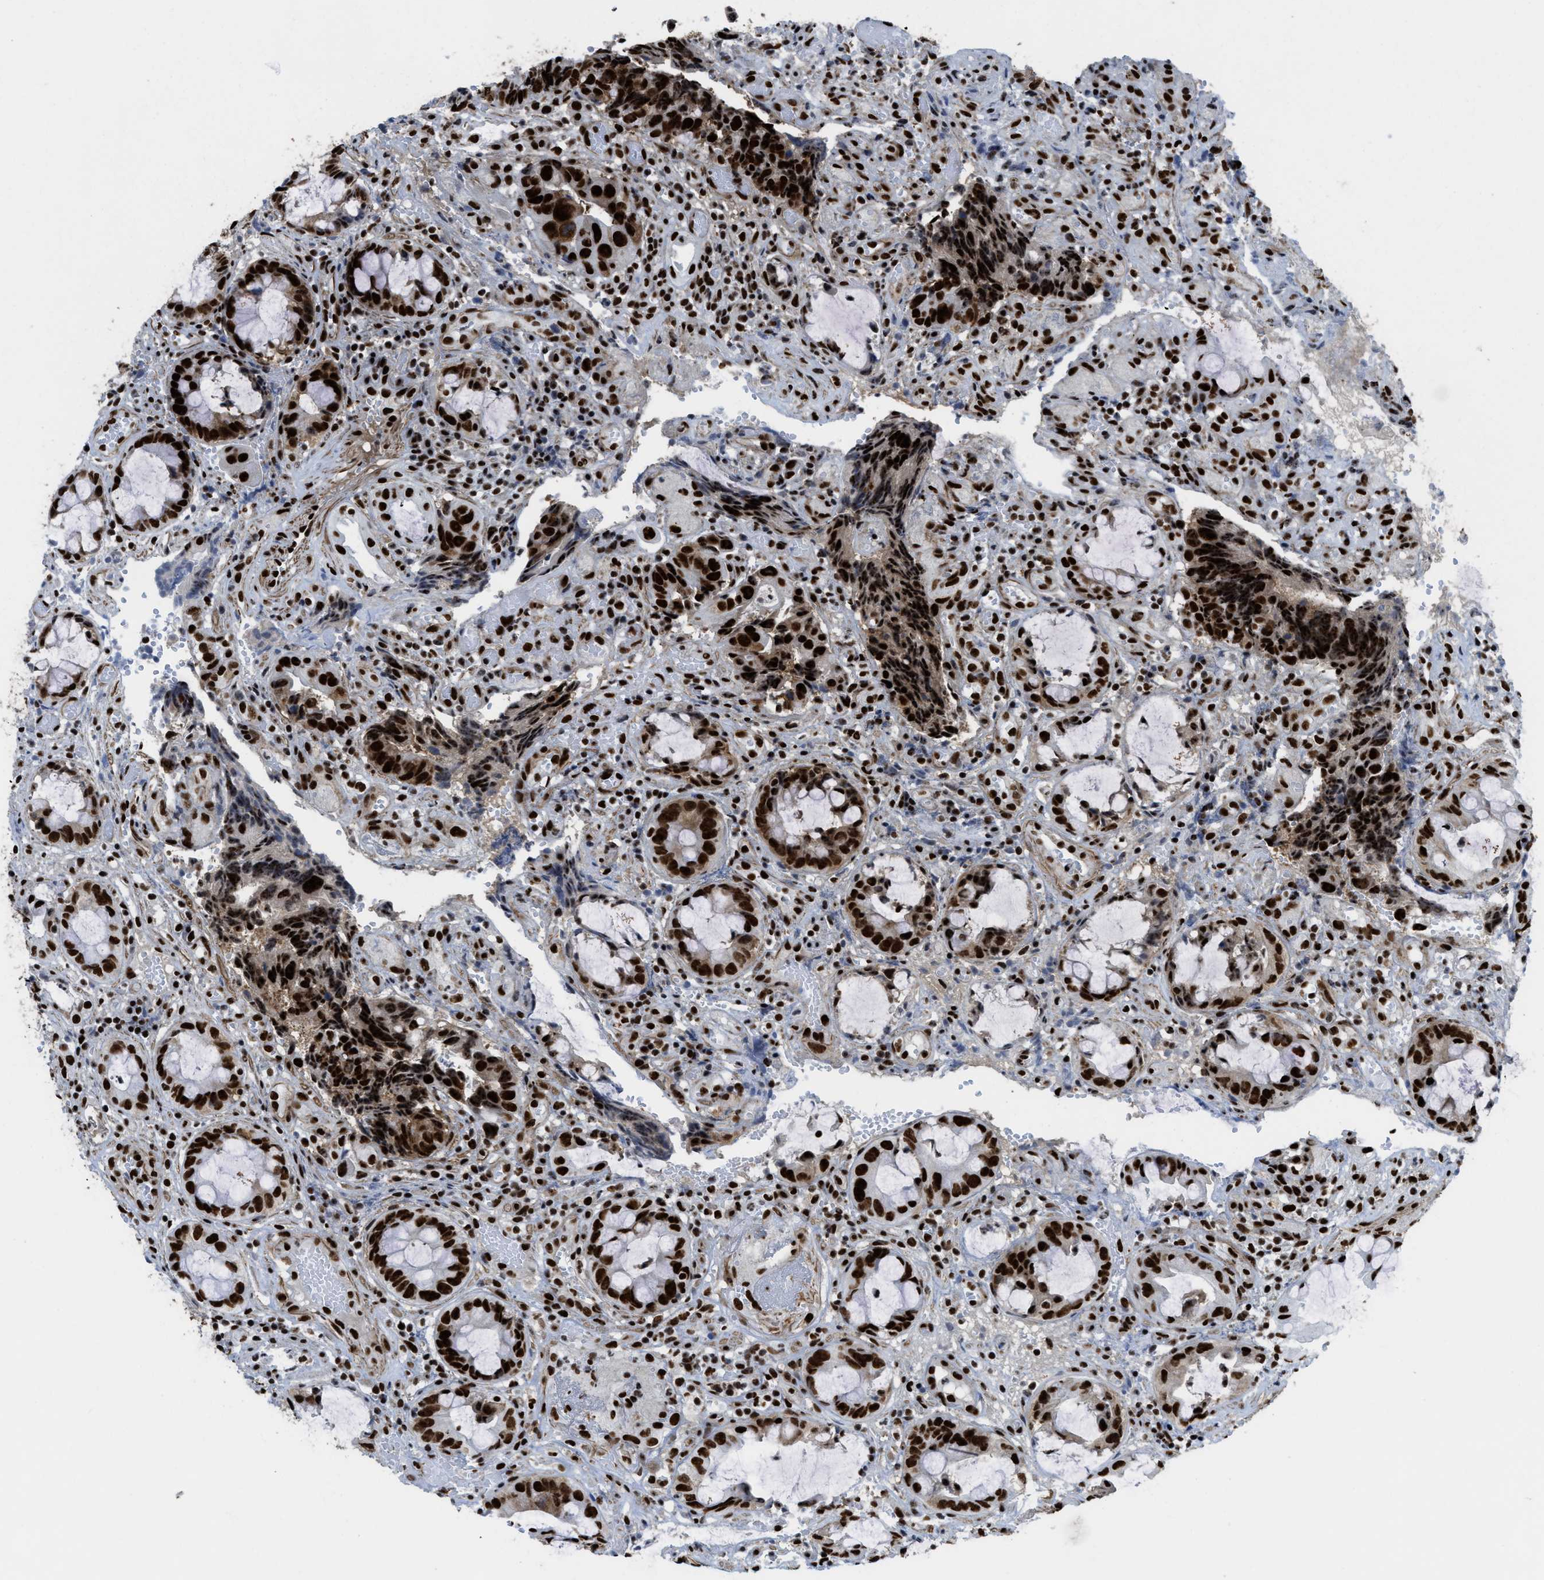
{"staining": {"intensity": "strong", "quantity": ">75%", "location": "nuclear"}, "tissue": "colorectal cancer", "cell_type": "Tumor cells", "image_type": "cancer", "snomed": [{"axis": "morphology", "description": "Adenocarcinoma, NOS"}, {"axis": "topography", "description": "Colon"}], "caption": "Protein expression analysis of colorectal cancer demonstrates strong nuclear staining in approximately >75% of tumor cells.", "gene": "ZNF207", "patient": {"sex": "female", "age": 57}}